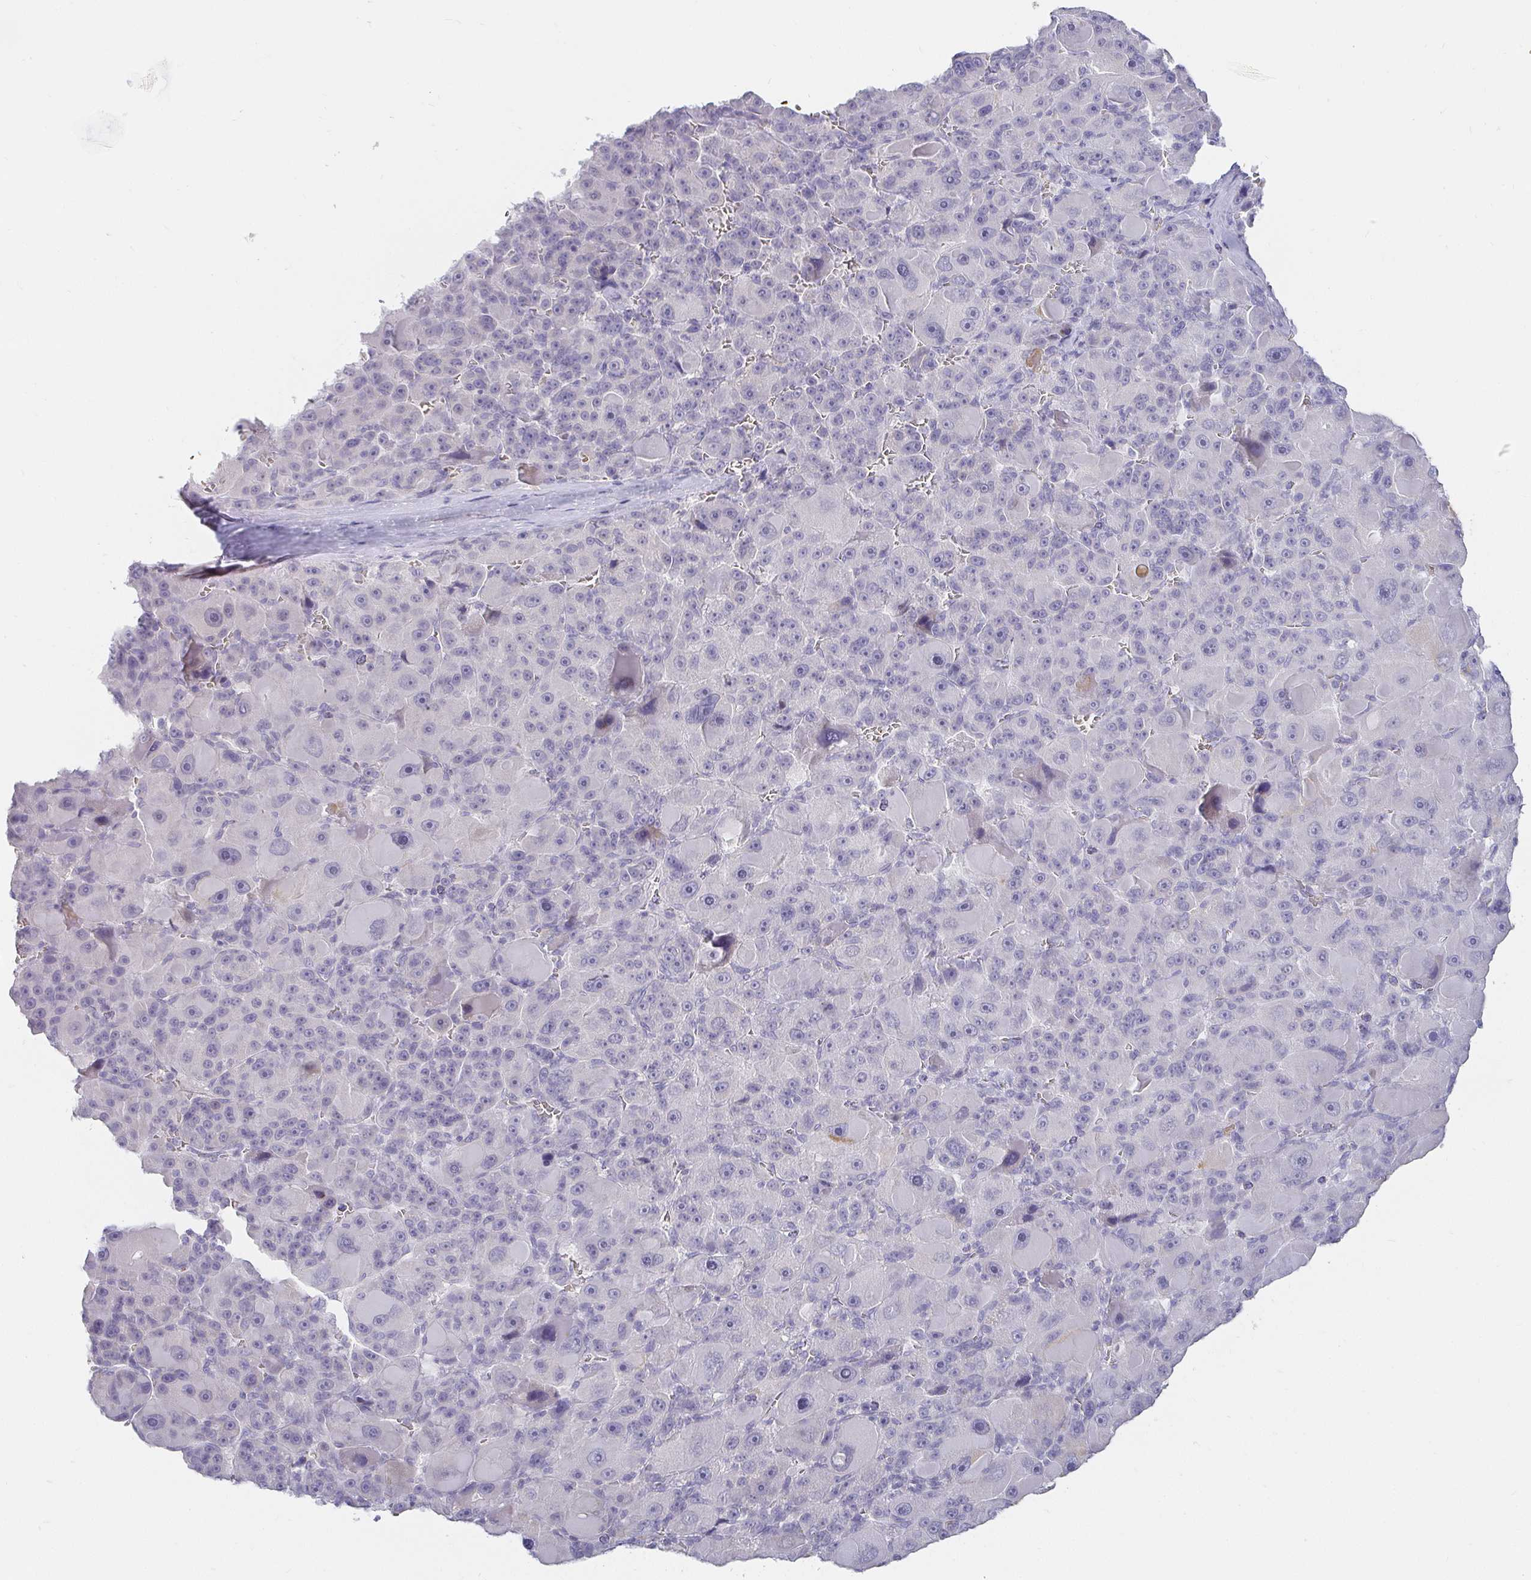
{"staining": {"intensity": "negative", "quantity": "none", "location": "none"}, "tissue": "liver cancer", "cell_type": "Tumor cells", "image_type": "cancer", "snomed": [{"axis": "morphology", "description": "Carcinoma, Hepatocellular, NOS"}, {"axis": "topography", "description": "Liver"}], "caption": "A high-resolution micrograph shows IHC staining of hepatocellular carcinoma (liver), which shows no significant positivity in tumor cells.", "gene": "FGF21", "patient": {"sex": "male", "age": 76}}